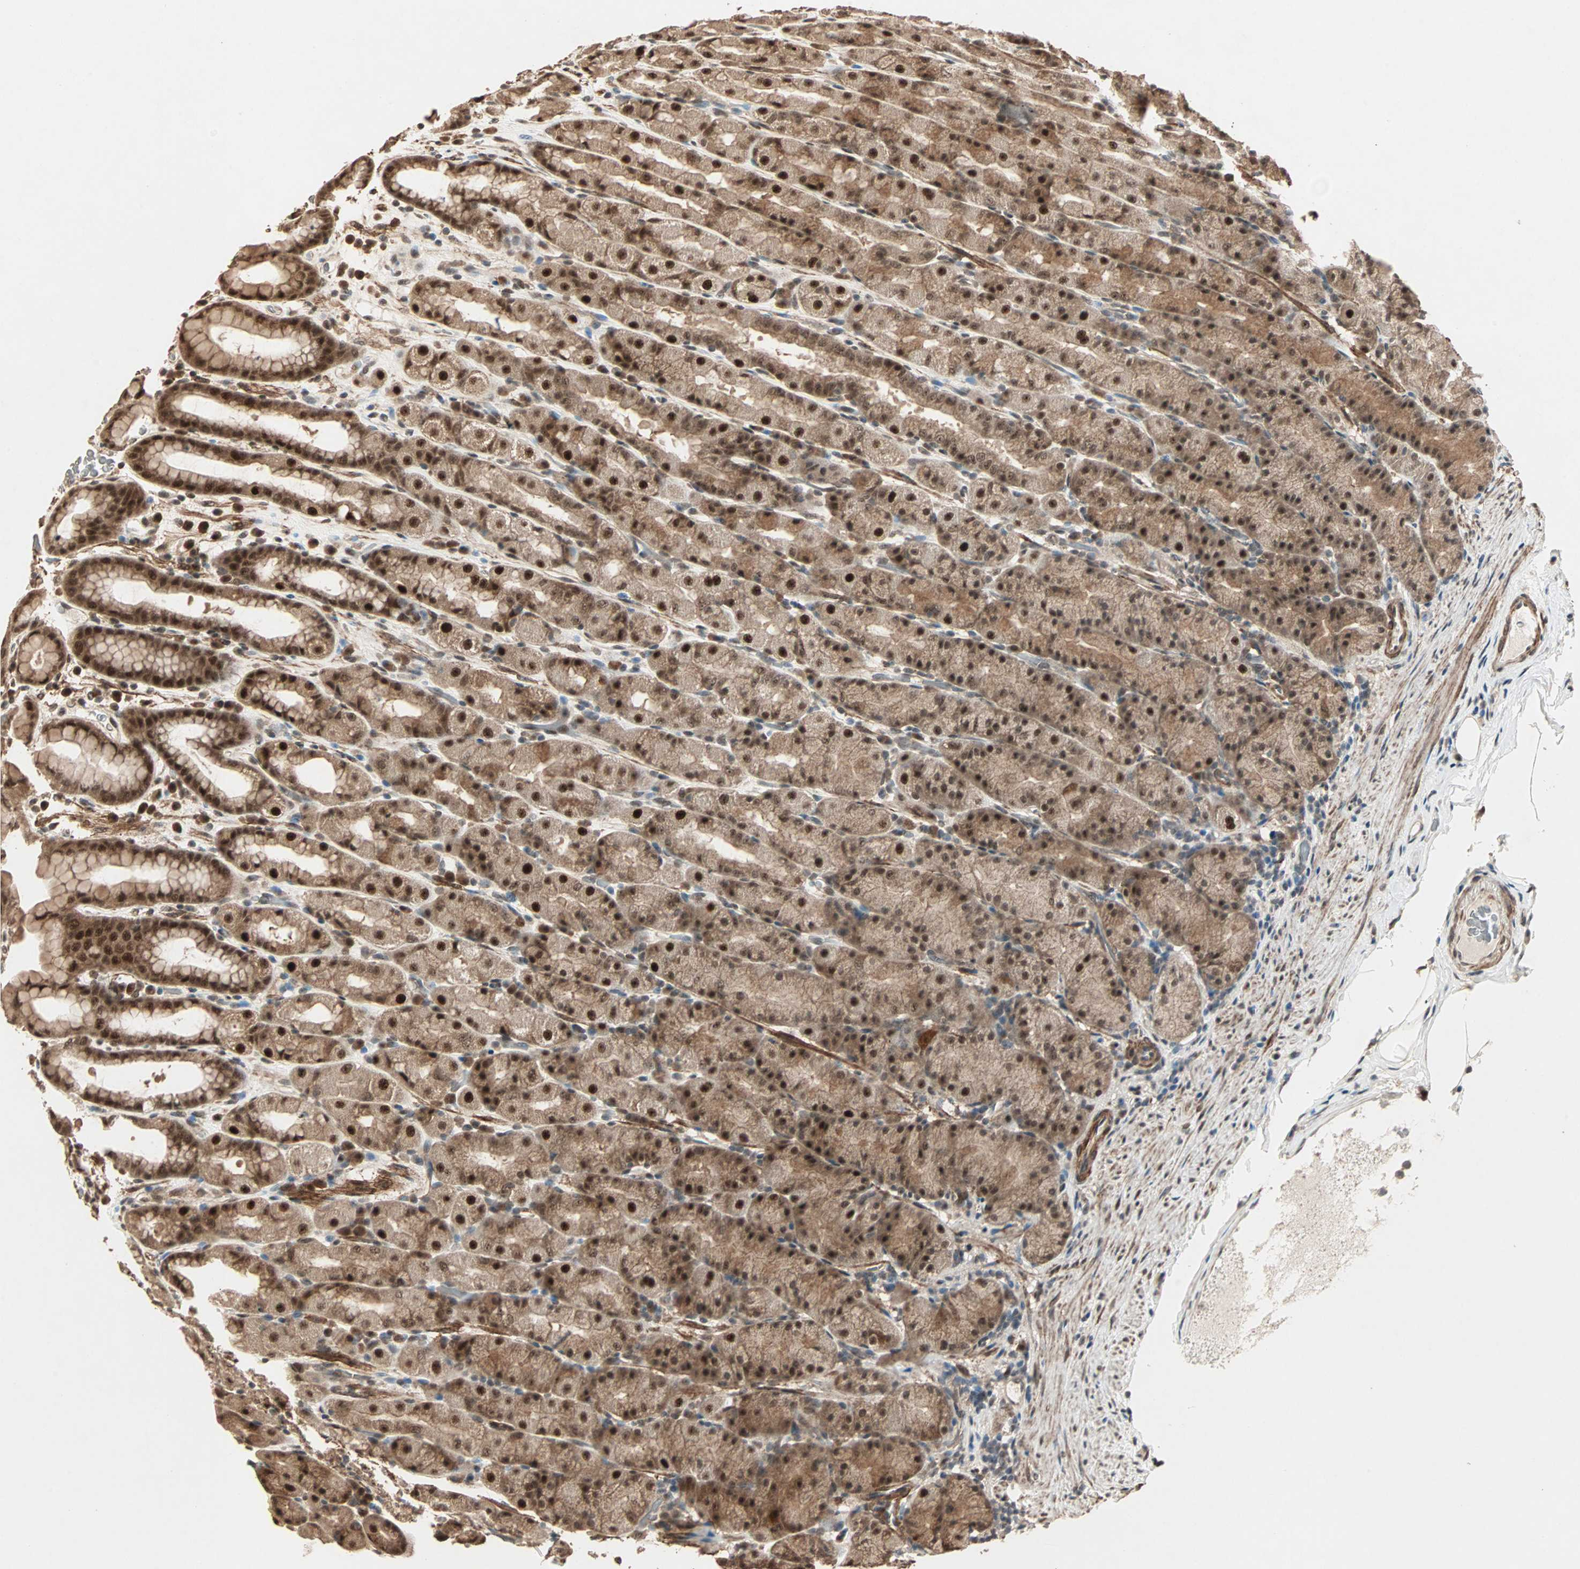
{"staining": {"intensity": "strong", "quantity": ">75%", "location": "cytoplasmic/membranous,nuclear"}, "tissue": "stomach", "cell_type": "Glandular cells", "image_type": "normal", "snomed": [{"axis": "morphology", "description": "Normal tissue, NOS"}, {"axis": "topography", "description": "Stomach, upper"}], "caption": "Stomach stained with immunohistochemistry displays strong cytoplasmic/membranous,nuclear positivity in about >75% of glandular cells.", "gene": "ZSCAN31", "patient": {"sex": "male", "age": 68}}